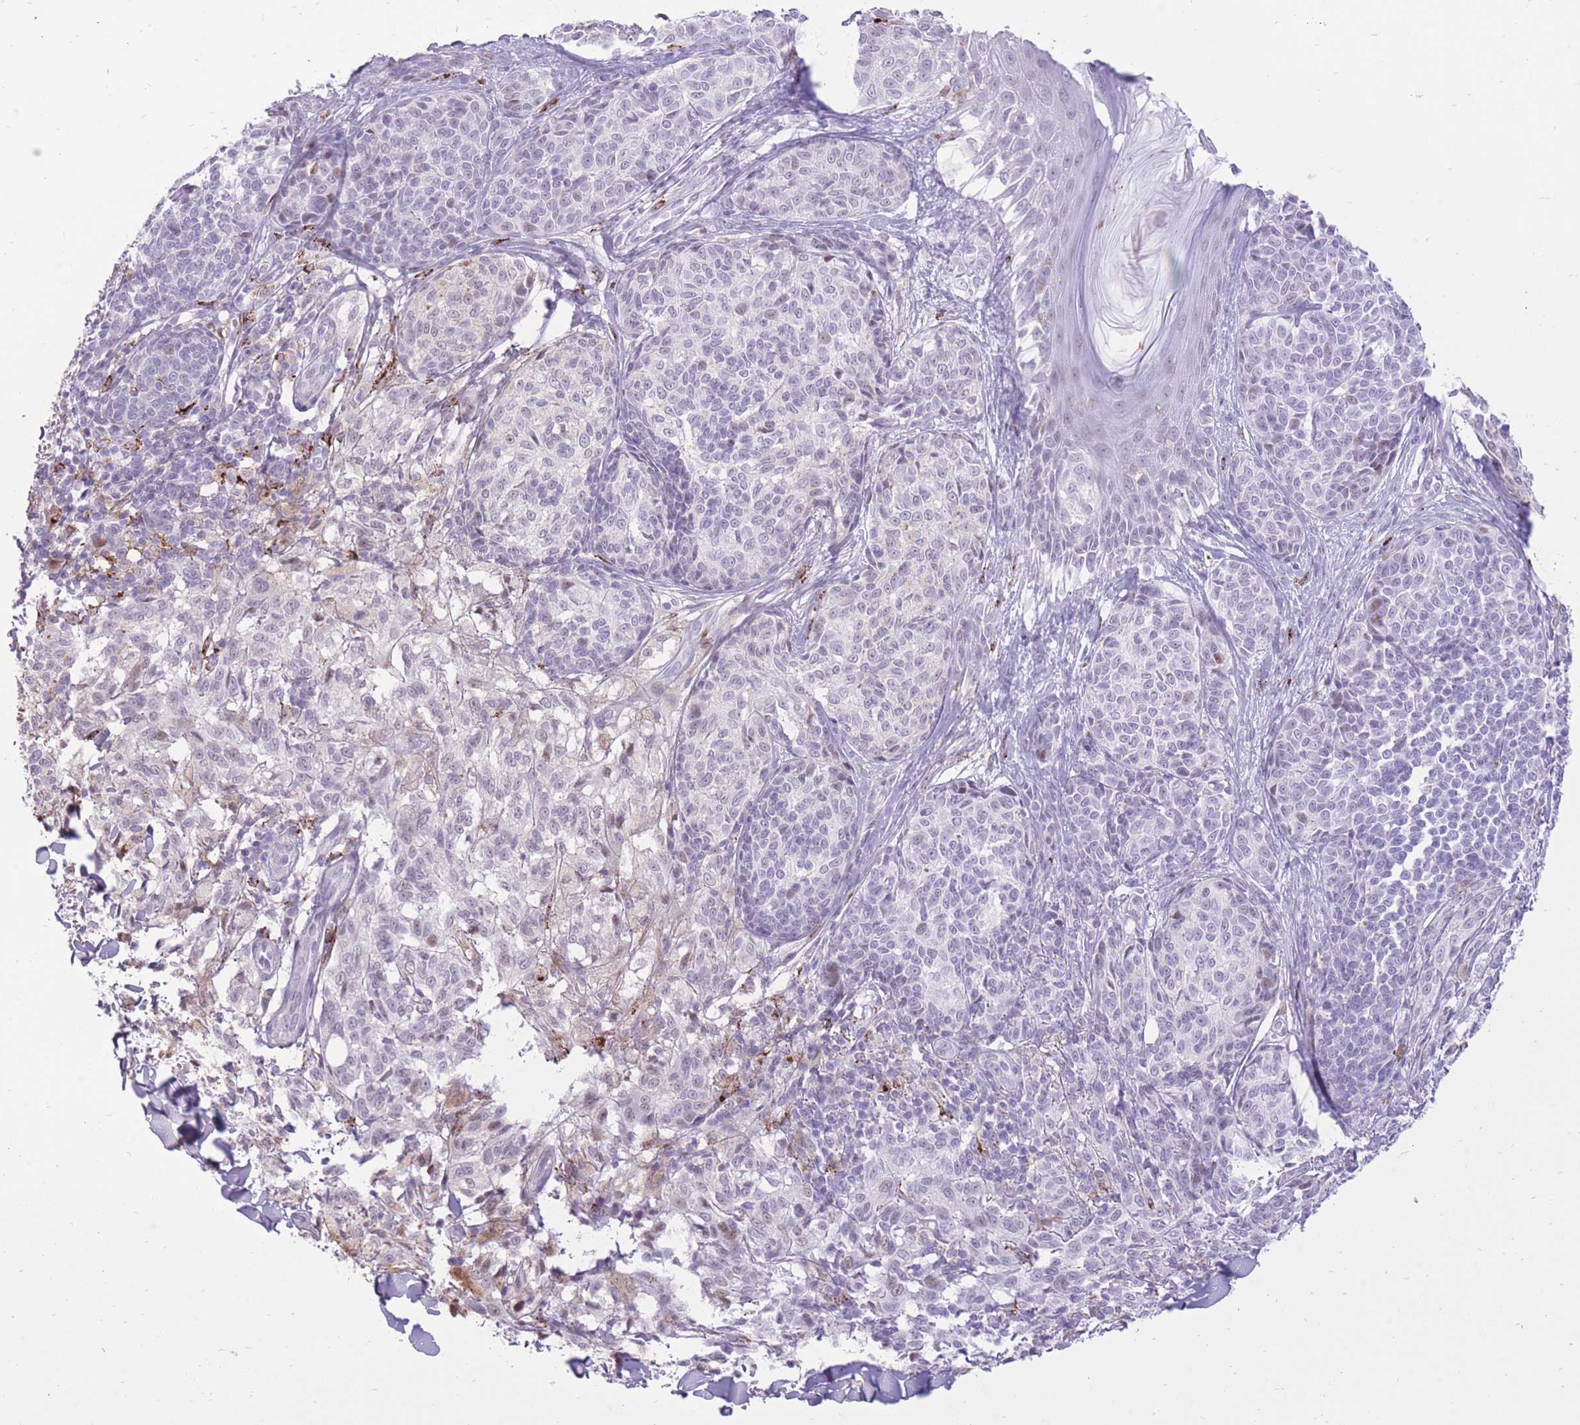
{"staining": {"intensity": "weak", "quantity": "<25%", "location": "cytoplasmic/membranous,nuclear"}, "tissue": "melanoma", "cell_type": "Tumor cells", "image_type": "cancer", "snomed": [{"axis": "morphology", "description": "Malignant melanoma, NOS"}, {"axis": "topography", "description": "Skin of upper extremity"}], "caption": "A histopathology image of human melanoma is negative for staining in tumor cells. The staining was performed using DAB (3,3'-diaminobenzidine) to visualize the protein expression in brown, while the nuclei were stained in blue with hematoxylin (Magnification: 20x).", "gene": "MEIS3", "patient": {"sex": "male", "age": 40}}